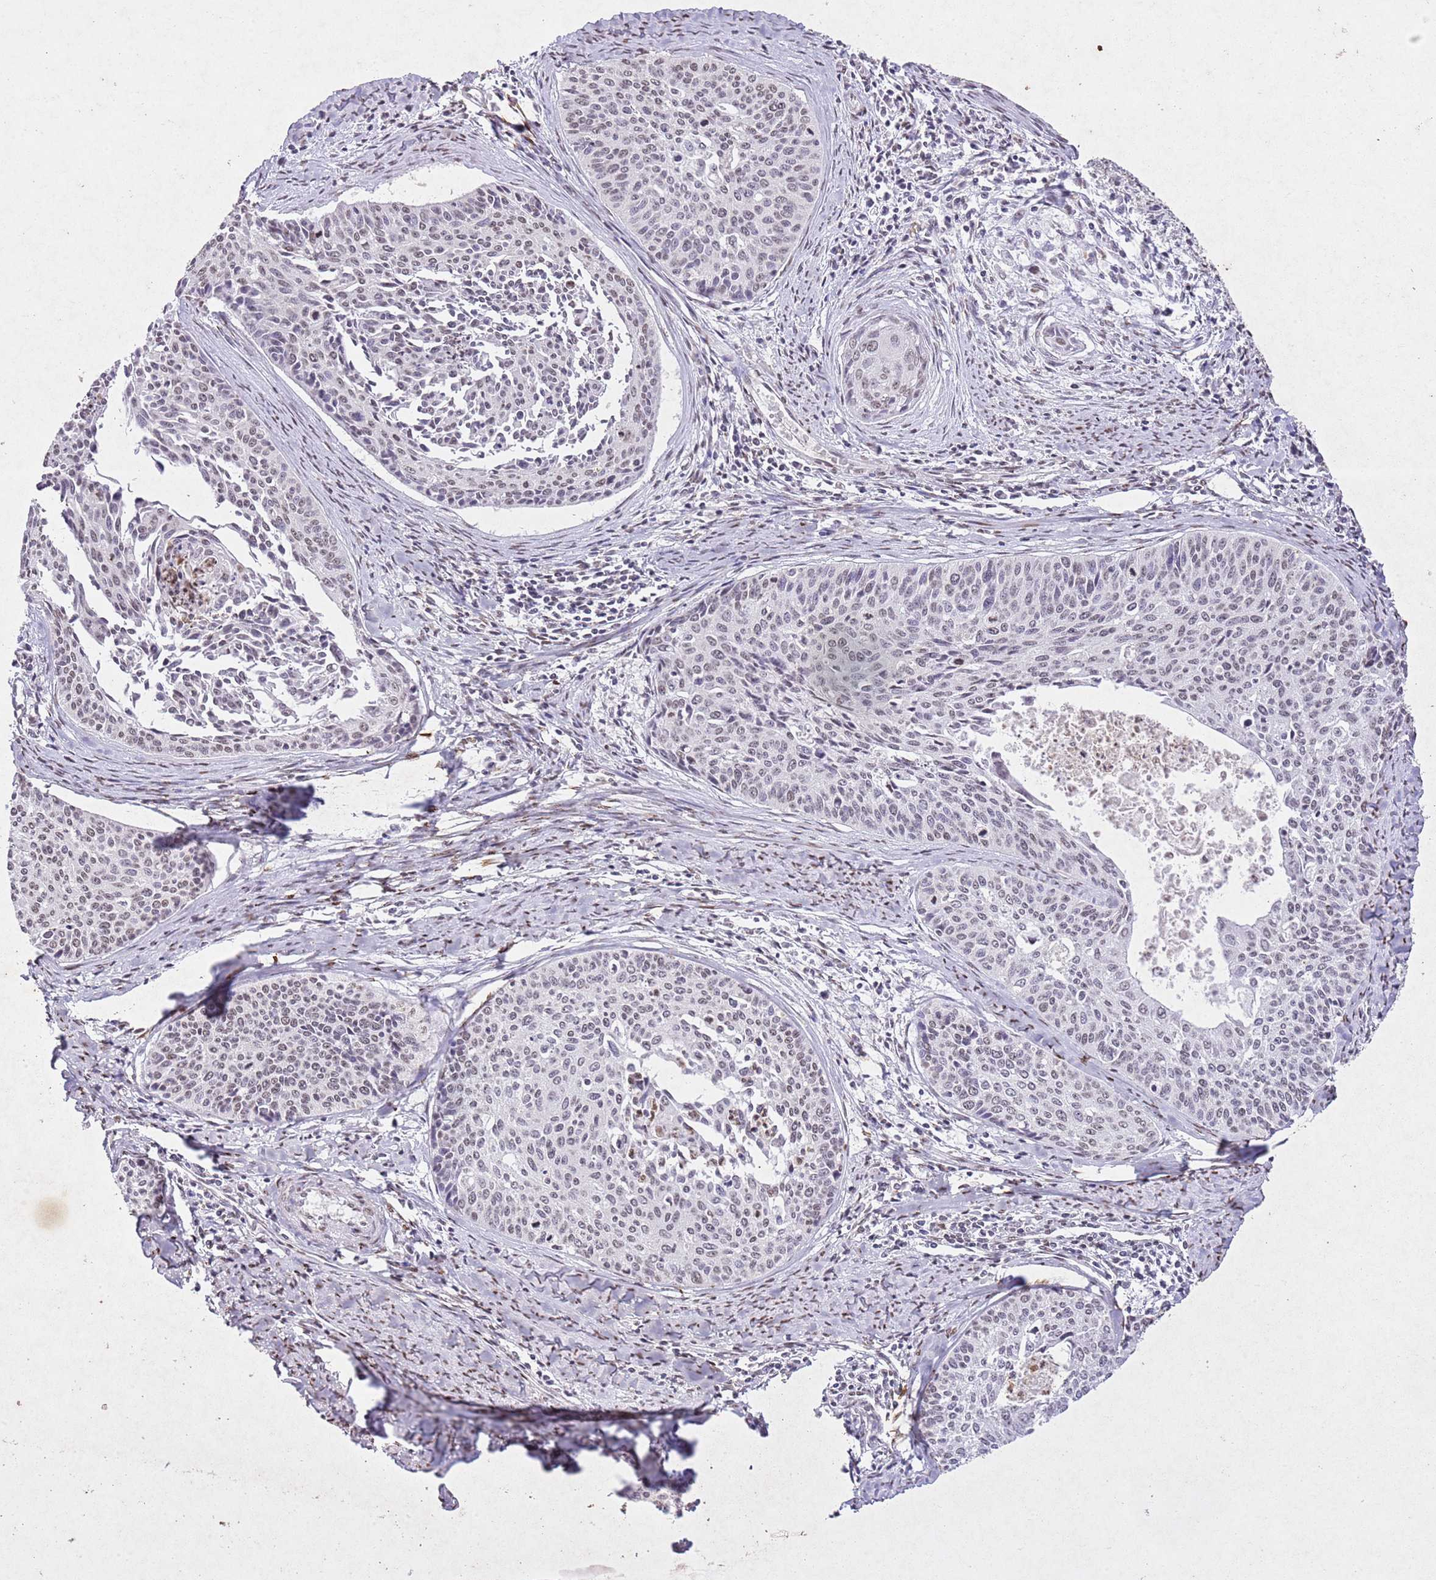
{"staining": {"intensity": "weak", "quantity": "<25%", "location": "nuclear"}, "tissue": "cervical cancer", "cell_type": "Tumor cells", "image_type": "cancer", "snomed": [{"axis": "morphology", "description": "Squamous cell carcinoma, NOS"}, {"axis": "topography", "description": "Cervix"}], "caption": "An image of human cervical squamous cell carcinoma is negative for staining in tumor cells.", "gene": "BMAL1", "patient": {"sex": "female", "age": 55}}